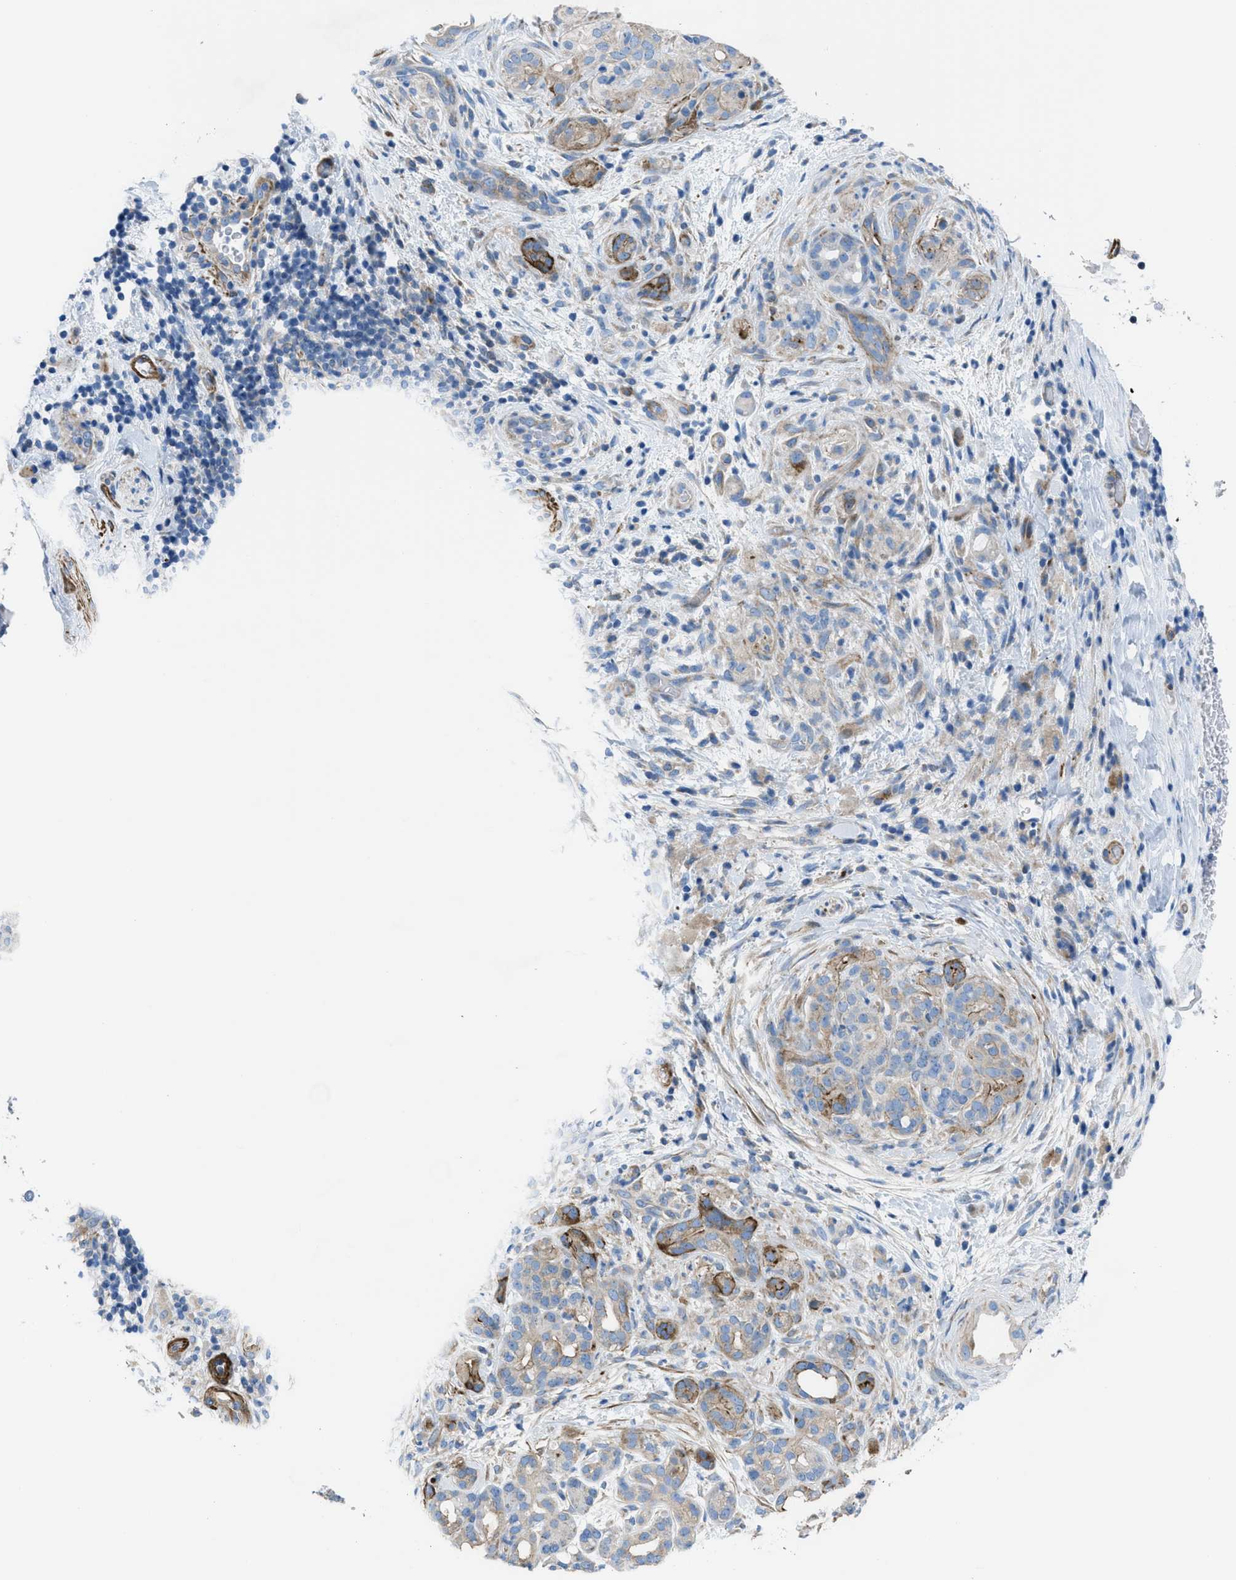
{"staining": {"intensity": "moderate", "quantity": "<25%", "location": "cytoplasmic/membranous"}, "tissue": "pancreatic cancer", "cell_type": "Tumor cells", "image_type": "cancer", "snomed": [{"axis": "morphology", "description": "Adenocarcinoma, NOS"}, {"axis": "topography", "description": "Pancreas"}], "caption": "Pancreatic cancer stained with DAB immunohistochemistry demonstrates low levels of moderate cytoplasmic/membranous staining in approximately <25% of tumor cells.", "gene": "KCNH7", "patient": {"sex": "male", "age": 55}}